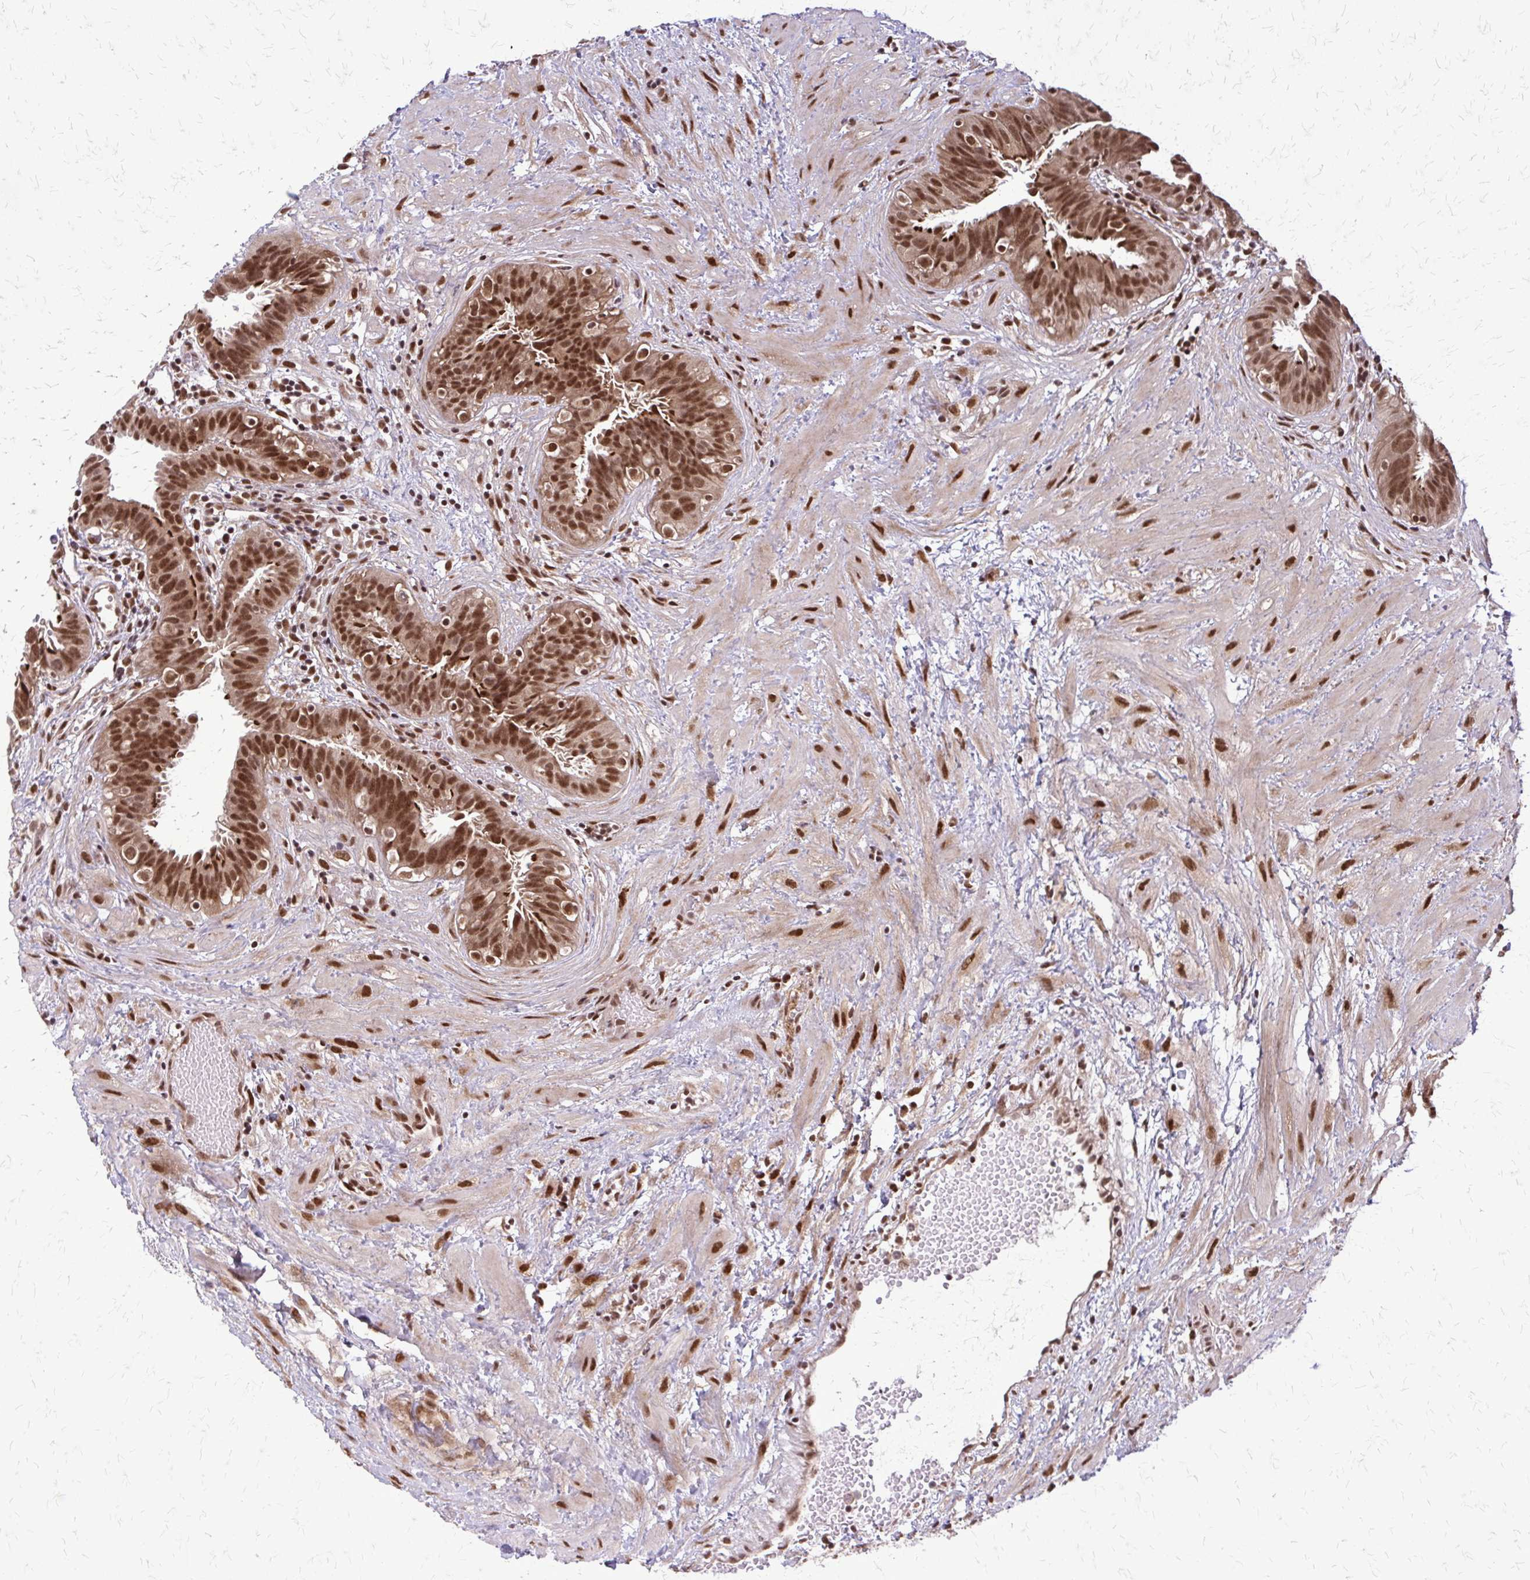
{"staining": {"intensity": "moderate", "quantity": ">75%", "location": "nuclear"}, "tissue": "fallopian tube", "cell_type": "Glandular cells", "image_type": "normal", "snomed": [{"axis": "morphology", "description": "Normal tissue, NOS"}, {"axis": "topography", "description": "Fallopian tube"}], "caption": "Approximately >75% of glandular cells in benign human fallopian tube exhibit moderate nuclear protein staining as visualized by brown immunohistochemical staining.", "gene": "HDAC3", "patient": {"sex": "female", "age": 37}}